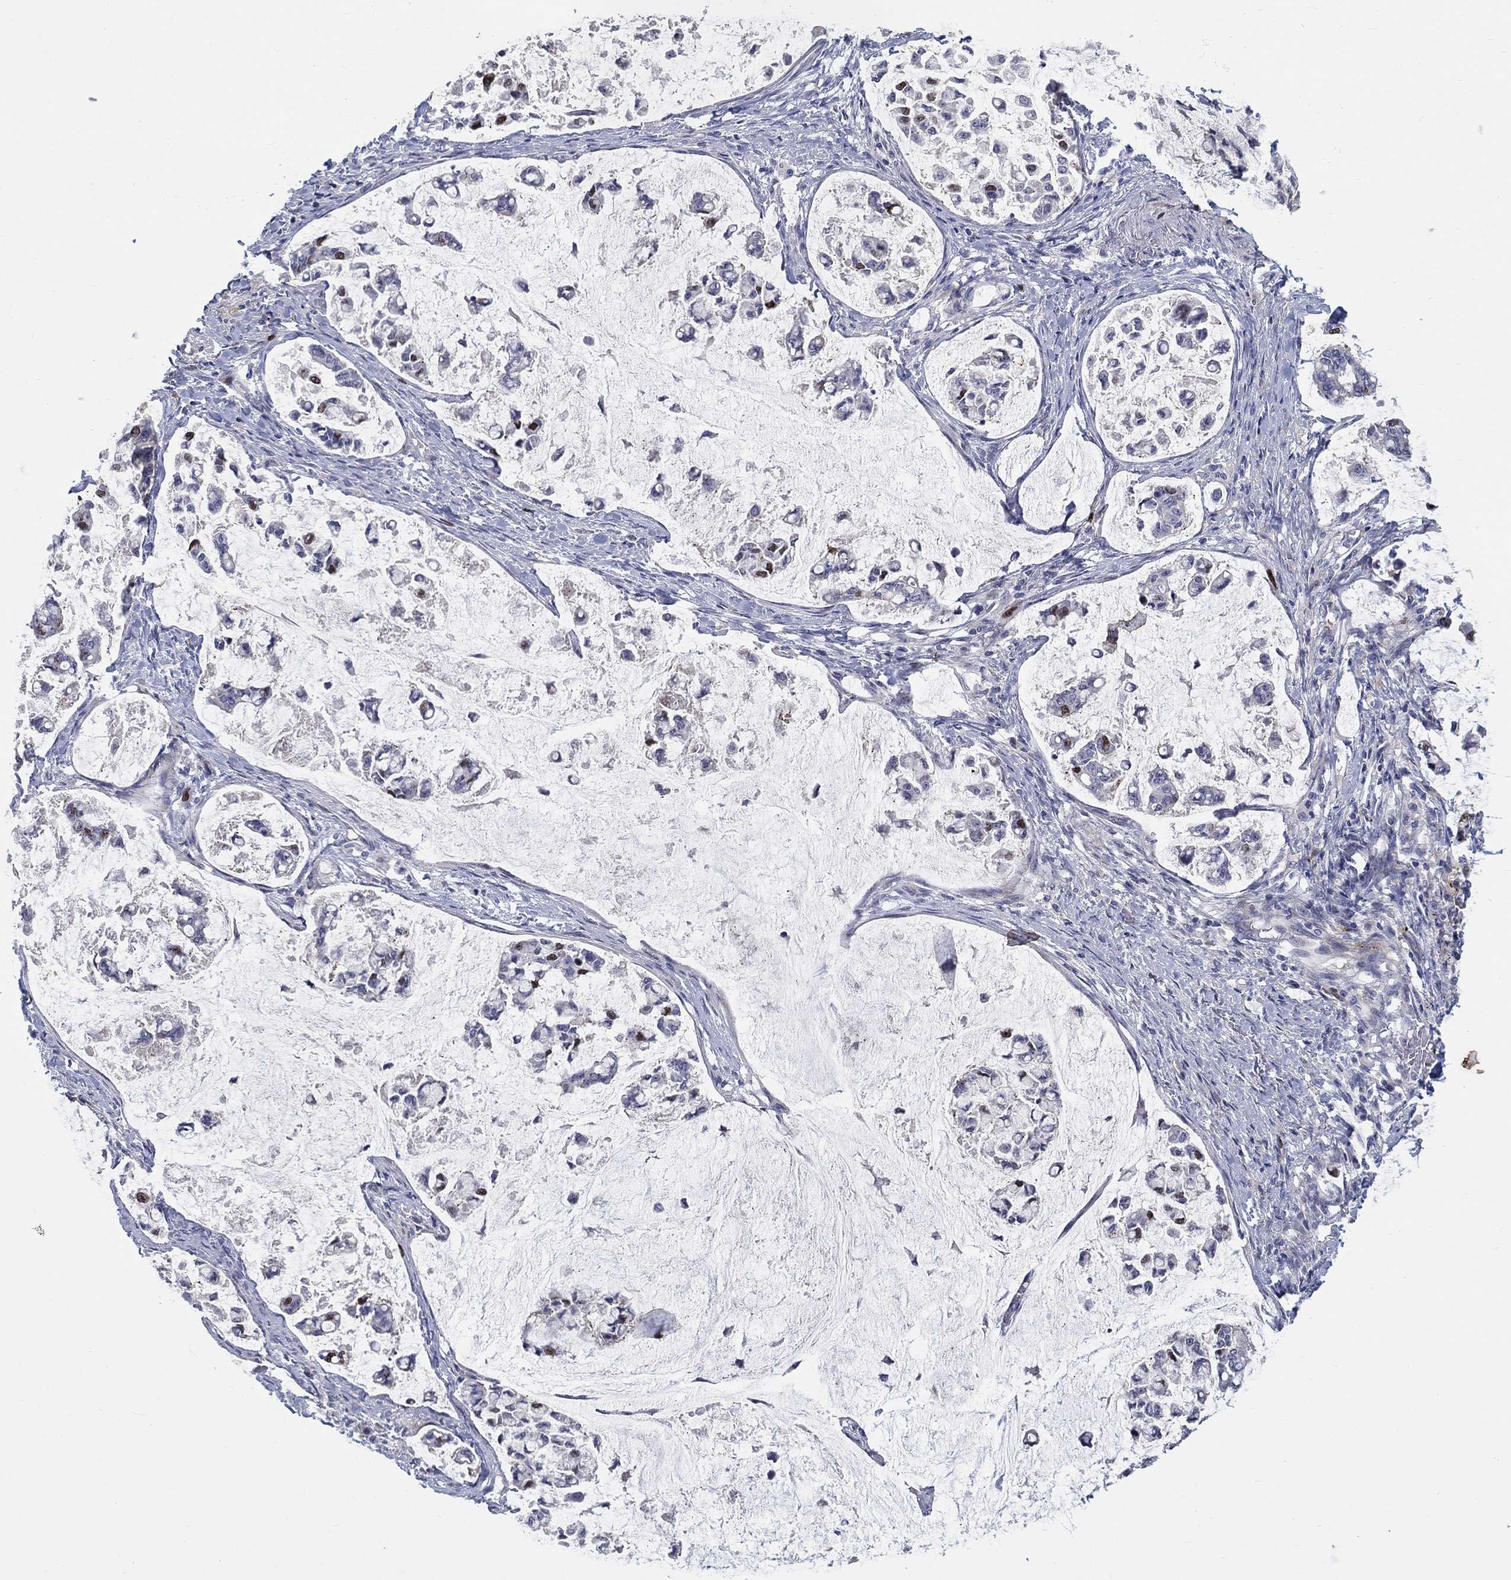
{"staining": {"intensity": "strong", "quantity": "<25%", "location": "nuclear"}, "tissue": "stomach cancer", "cell_type": "Tumor cells", "image_type": "cancer", "snomed": [{"axis": "morphology", "description": "Adenocarcinoma, NOS"}, {"axis": "topography", "description": "Stomach"}], "caption": "Stomach cancer stained with IHC exhibits strong nuclear expression in approximately <25% of tumor cells.", "gene": "PRC1", "patient": {"sex": "male", "age": 82}}